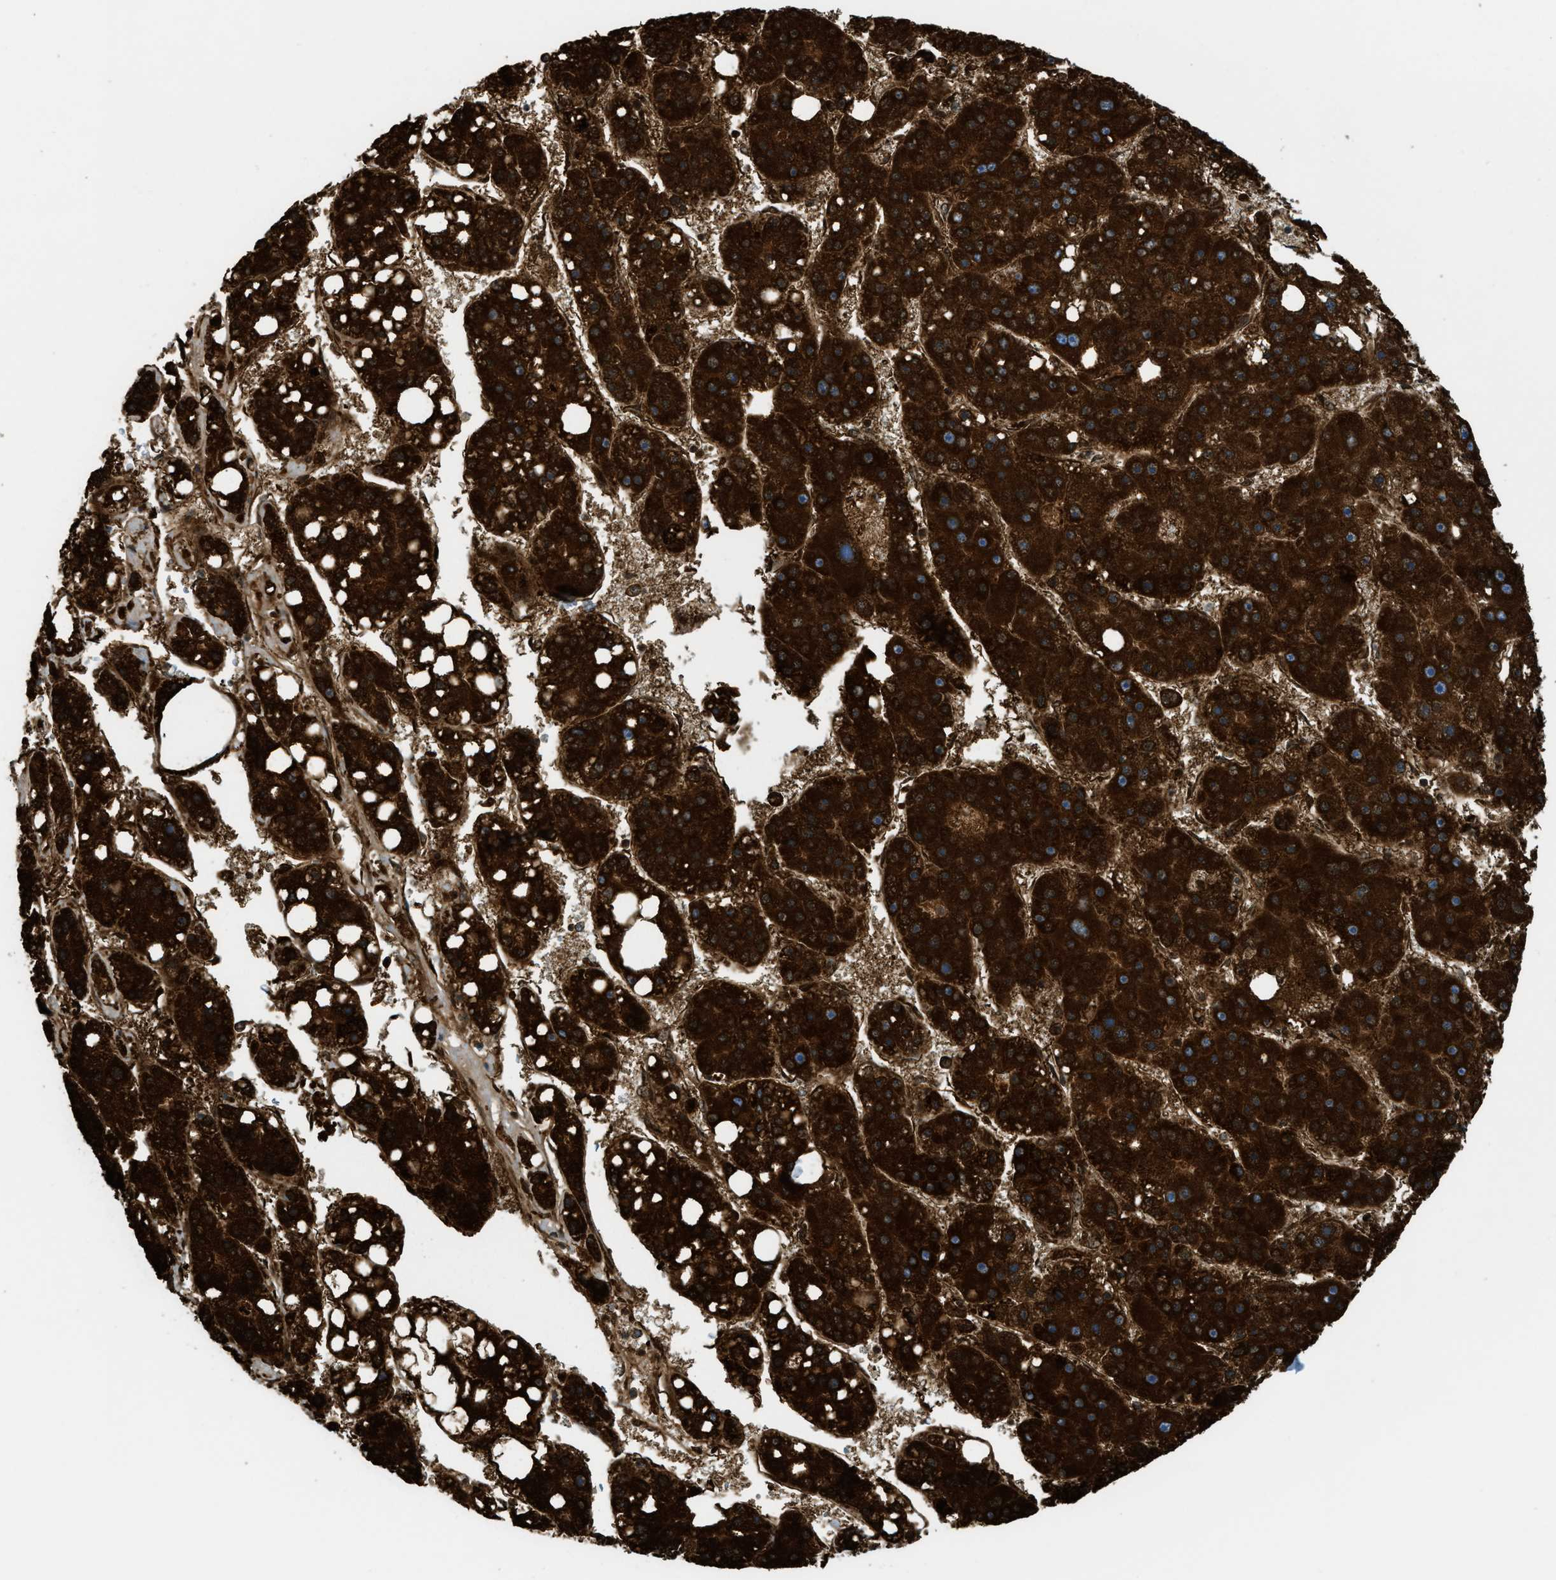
{"staining": {"intensity": "strong", "quantity": ">75%", "location": "cytoplasmic/membranous"}, "tissue": "liver cancer", "cell_type": "Tumor cells", "image_type": "cancer", "snomed": [{"axis": "morphology", "description": "Carcinoma, Hepatocellular, NOS"}, {"axis": "topography", "description": "Liver"}], "caption": "DAB (3,3'-diaminobenzidine) immunohistochemical staining of liver hepatocellular carcinoma reveals strong cytoplasmic/membranous protein staining in approximately >75% of tumor cells. (brown staining indicates protein expression, while blue staining denotes nuclei).", "gene": "ECHS1", "patient": {"sex": "female", "age": 61}}